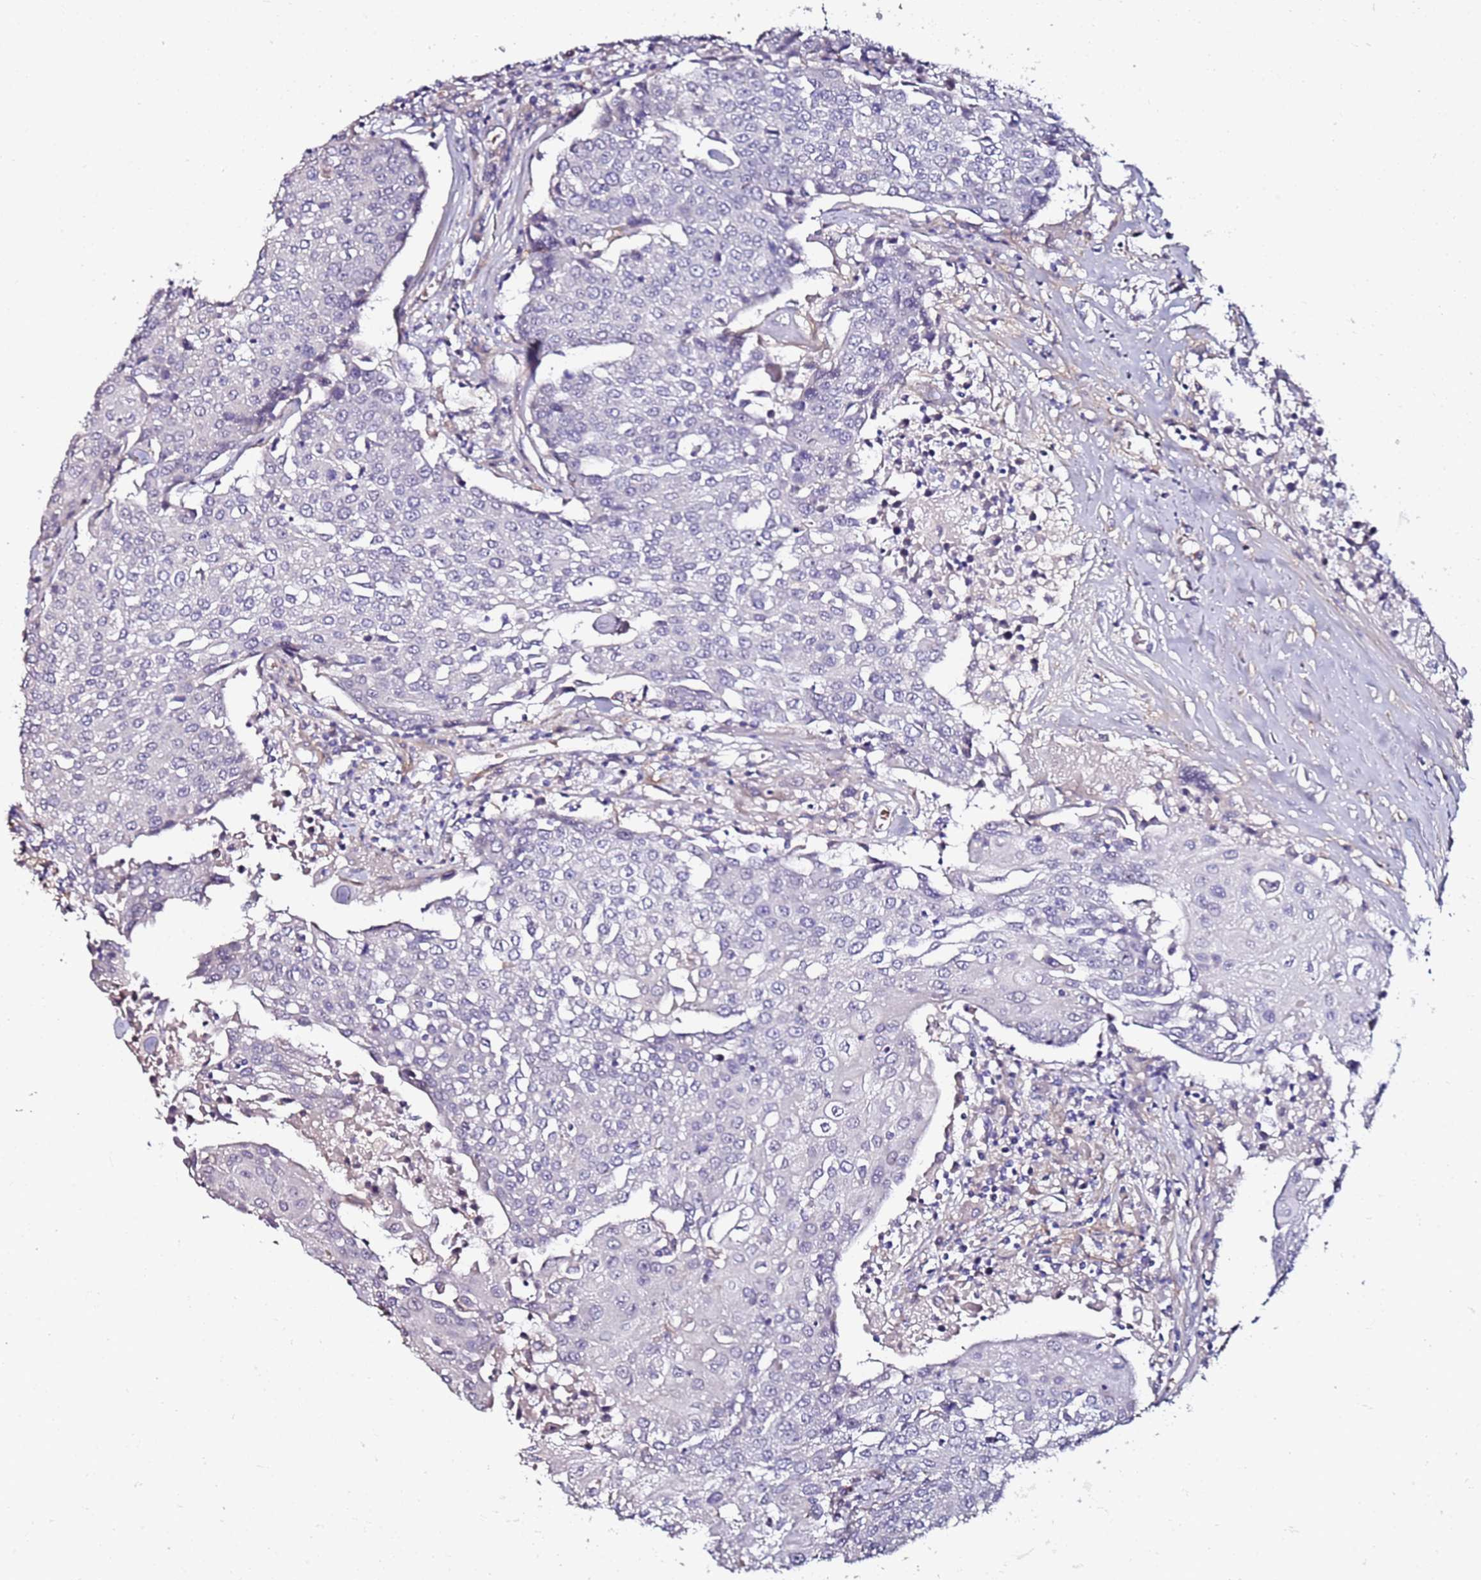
{"staining": {"intensity": "negative", "quantity": "none", "location": "none"}, "tissue": "urothelial cancer", "cell_type": "Tumor cells", "image_type": "cancer", "snomed": [{"axis": "morphology", "description": "Urothelial carcinoma, High grade"}, {"axis": "topography", "description": "Urinary bladder"}], "caption": "A histopathology image of human high-grade urothelial carcinoma is negative for staining in tumor cells. (Immunohistochemistry, brightfield microscopy, high magnification).", "gene": "C3orf80", "patient": {"sex": "female", "age": 85}}